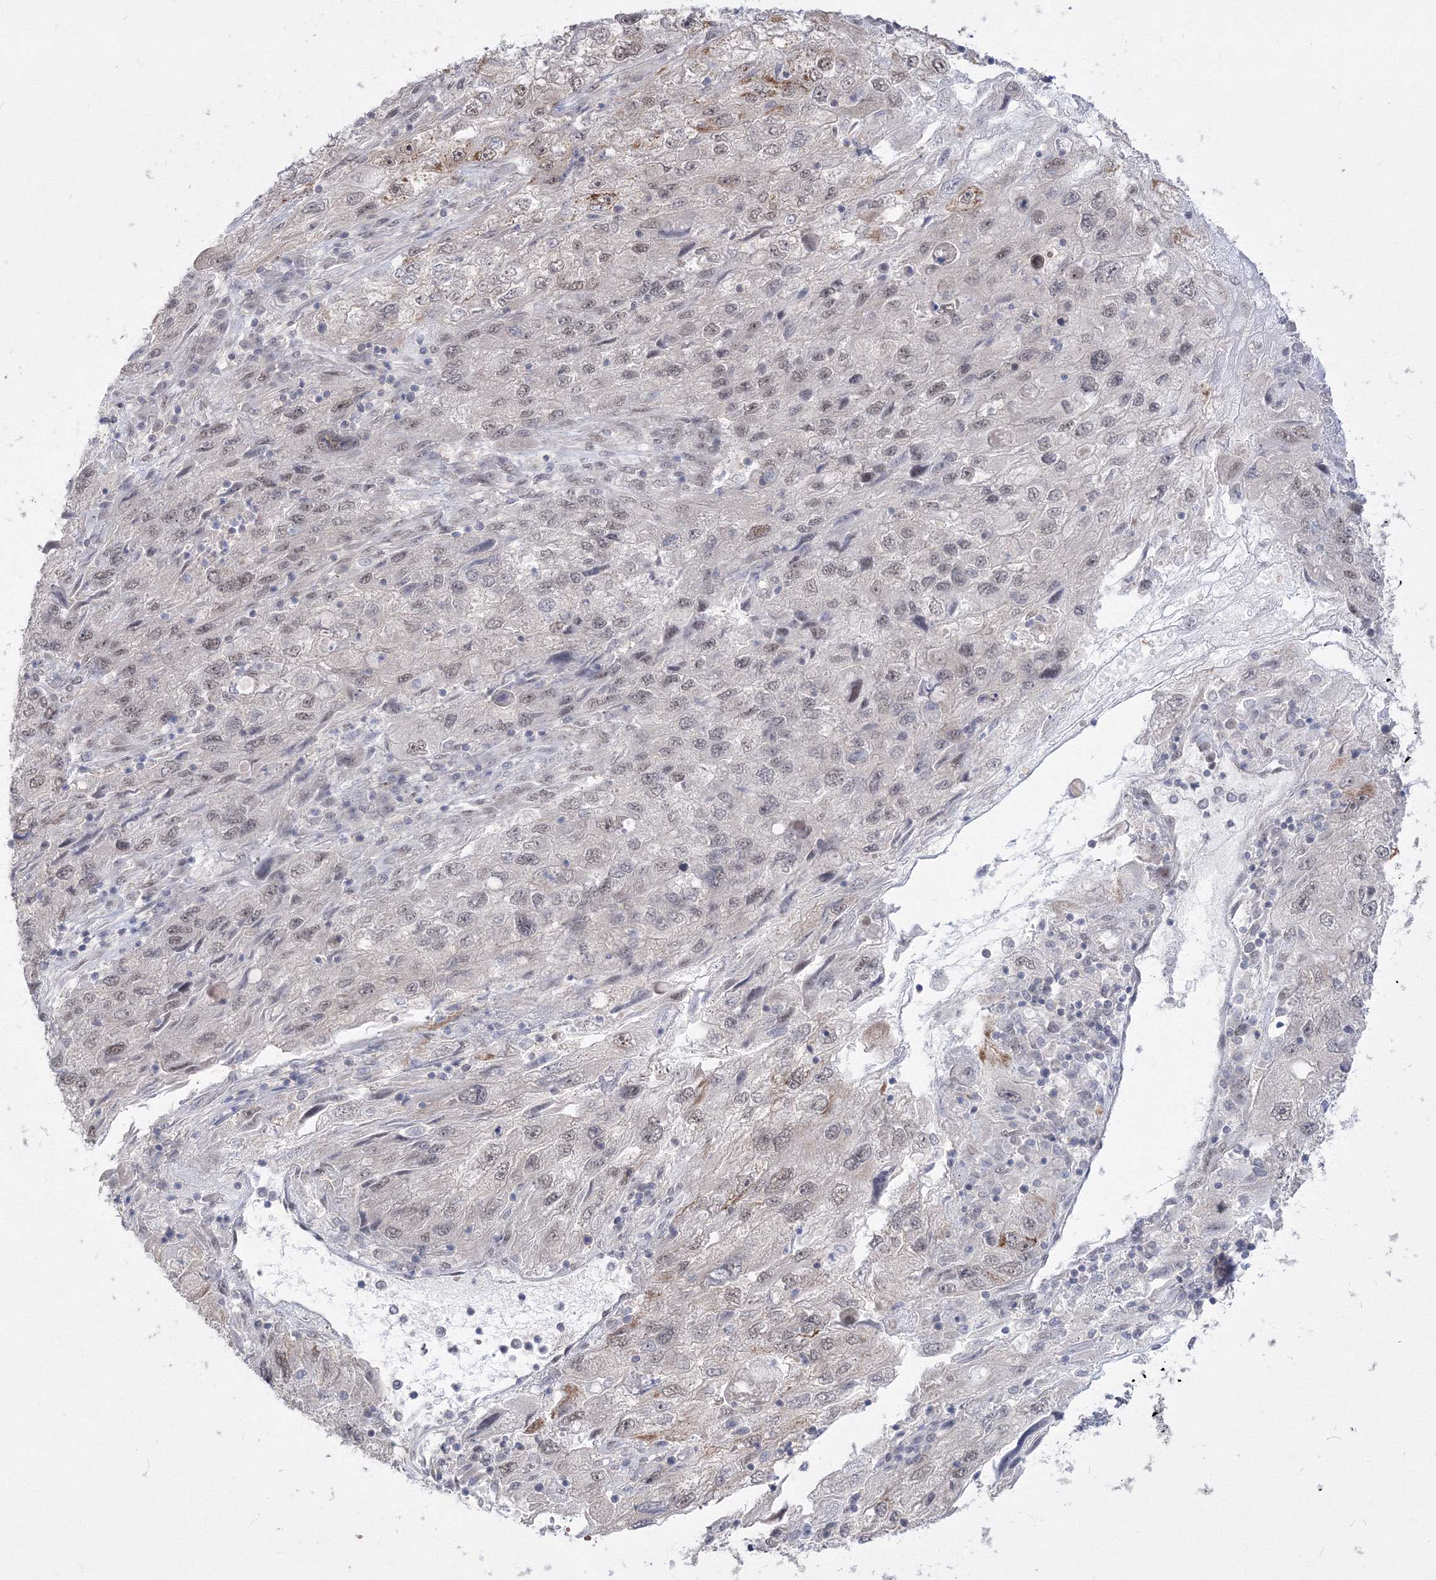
{"staining": {"intensity": "weak", "quantity": "25%-75%", "location": "nuclear"}, "tissue": "endometrial cancer", "cell_type": "Tumor cells", "image_type": "cancer", "snomed": [{"axis": "morphology", "description": "Adenocarcinoma, NOS"}, {"axis": "topography", "description": "Endometrium"}], "caption": "Brown immunohistochemical staining in human endometrial cancer (adenocarcinoma) reveals weak nuclear positivity in about 25%-75% of tumor cells.", "gene": "COPS4", "patient": {"sex": "female", "age": 49}}